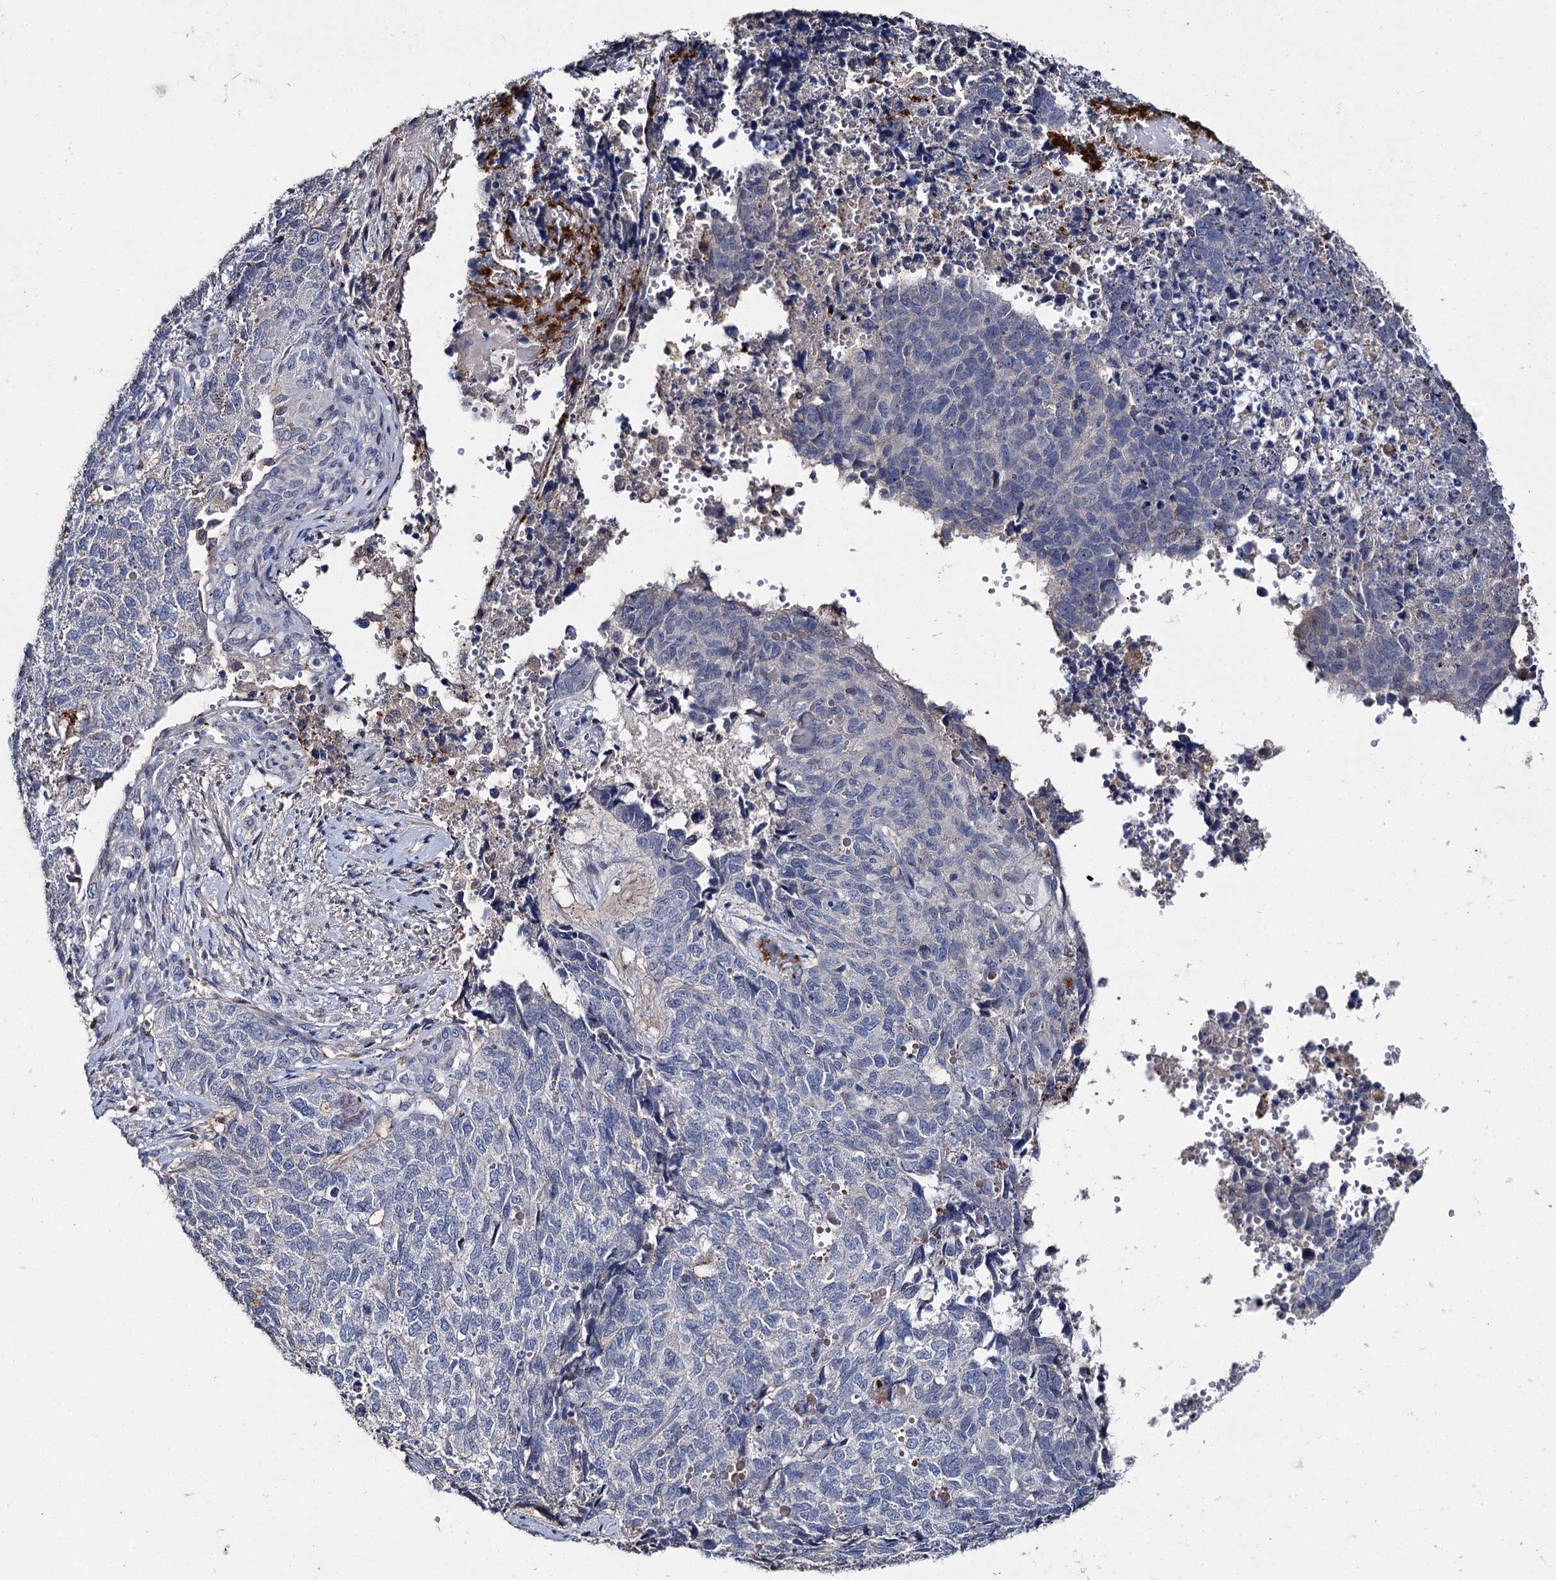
{"staining": {"intensity": "negative", "quantity": "none", "location": "none"}, "tissue": "cervical cancer", "cell_type": "Tumor cells", "image_type": "cancer", "snomed": [{"axis": "morphology", "description": "Squamous cell carcinoma, NOS"}, {"axis": "topography", "description": "Cervix"}], "caption": "Tumor cells show no significant protein staining in squamous cell carcinoma (cervical).", "gene": "DNAH6", "patient": {"sex": "female", "age": 63}}